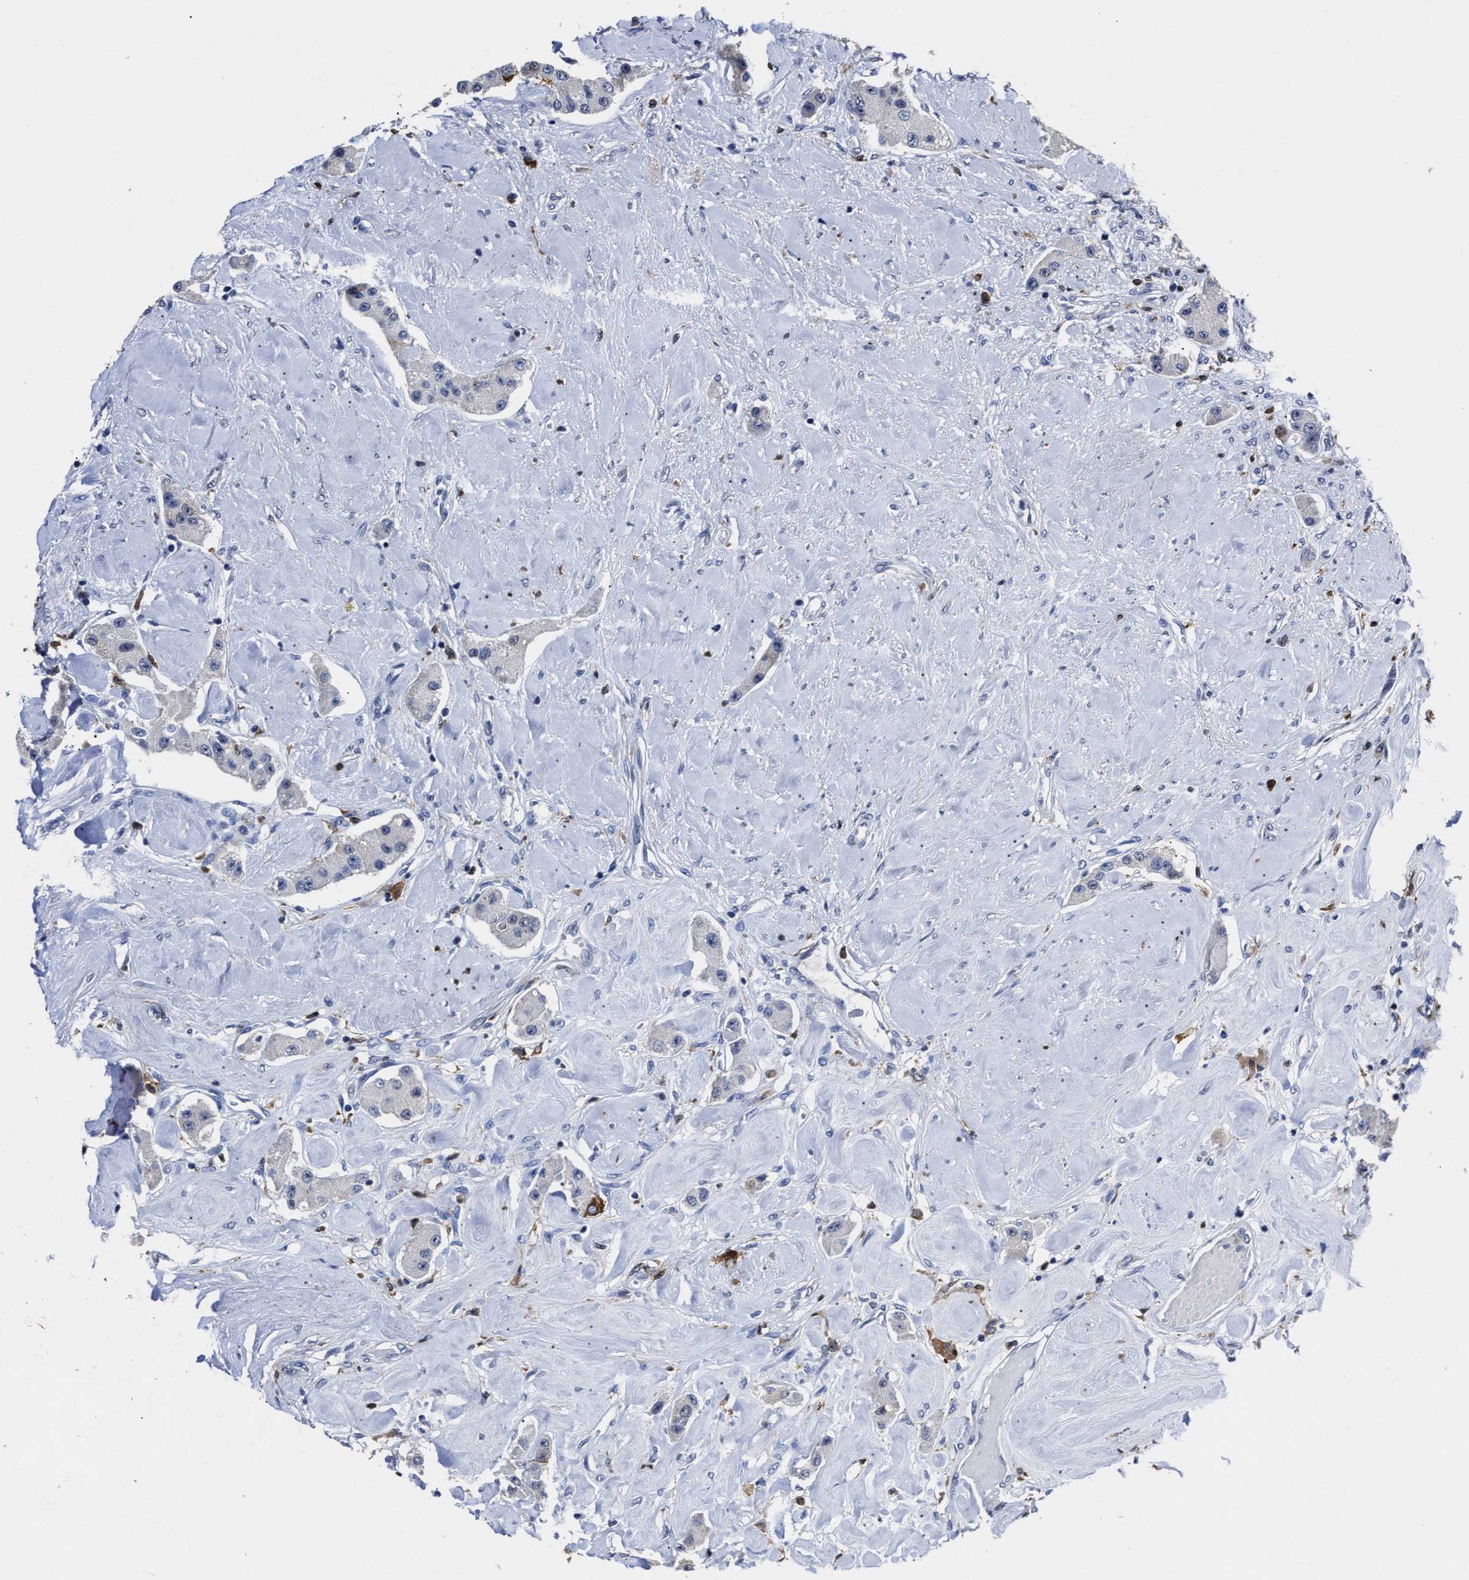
{"staining": {"intensity": "moderate", "quantity": "<25%", "location": "cytoplasmic/membranous"}, "tissue": "carcinoid", "cell_type": "Tumor cells", "image_type": "cancer", "snomed": [{"axis": "morphology", "description": "Carcinoid, malignant, NOS"}, {"axis": "topography", "description": "Pancreas"}], "caption": "DAB (3,3'-diaminobenzidine) immunohistochemical staining of human carcinoid shows moderate cytoplasmic/membranous protein positivity in approximately <25% of tumor cells.", "gene": "PRPF4B", "patient": {"sex": "male", "age": 41}}